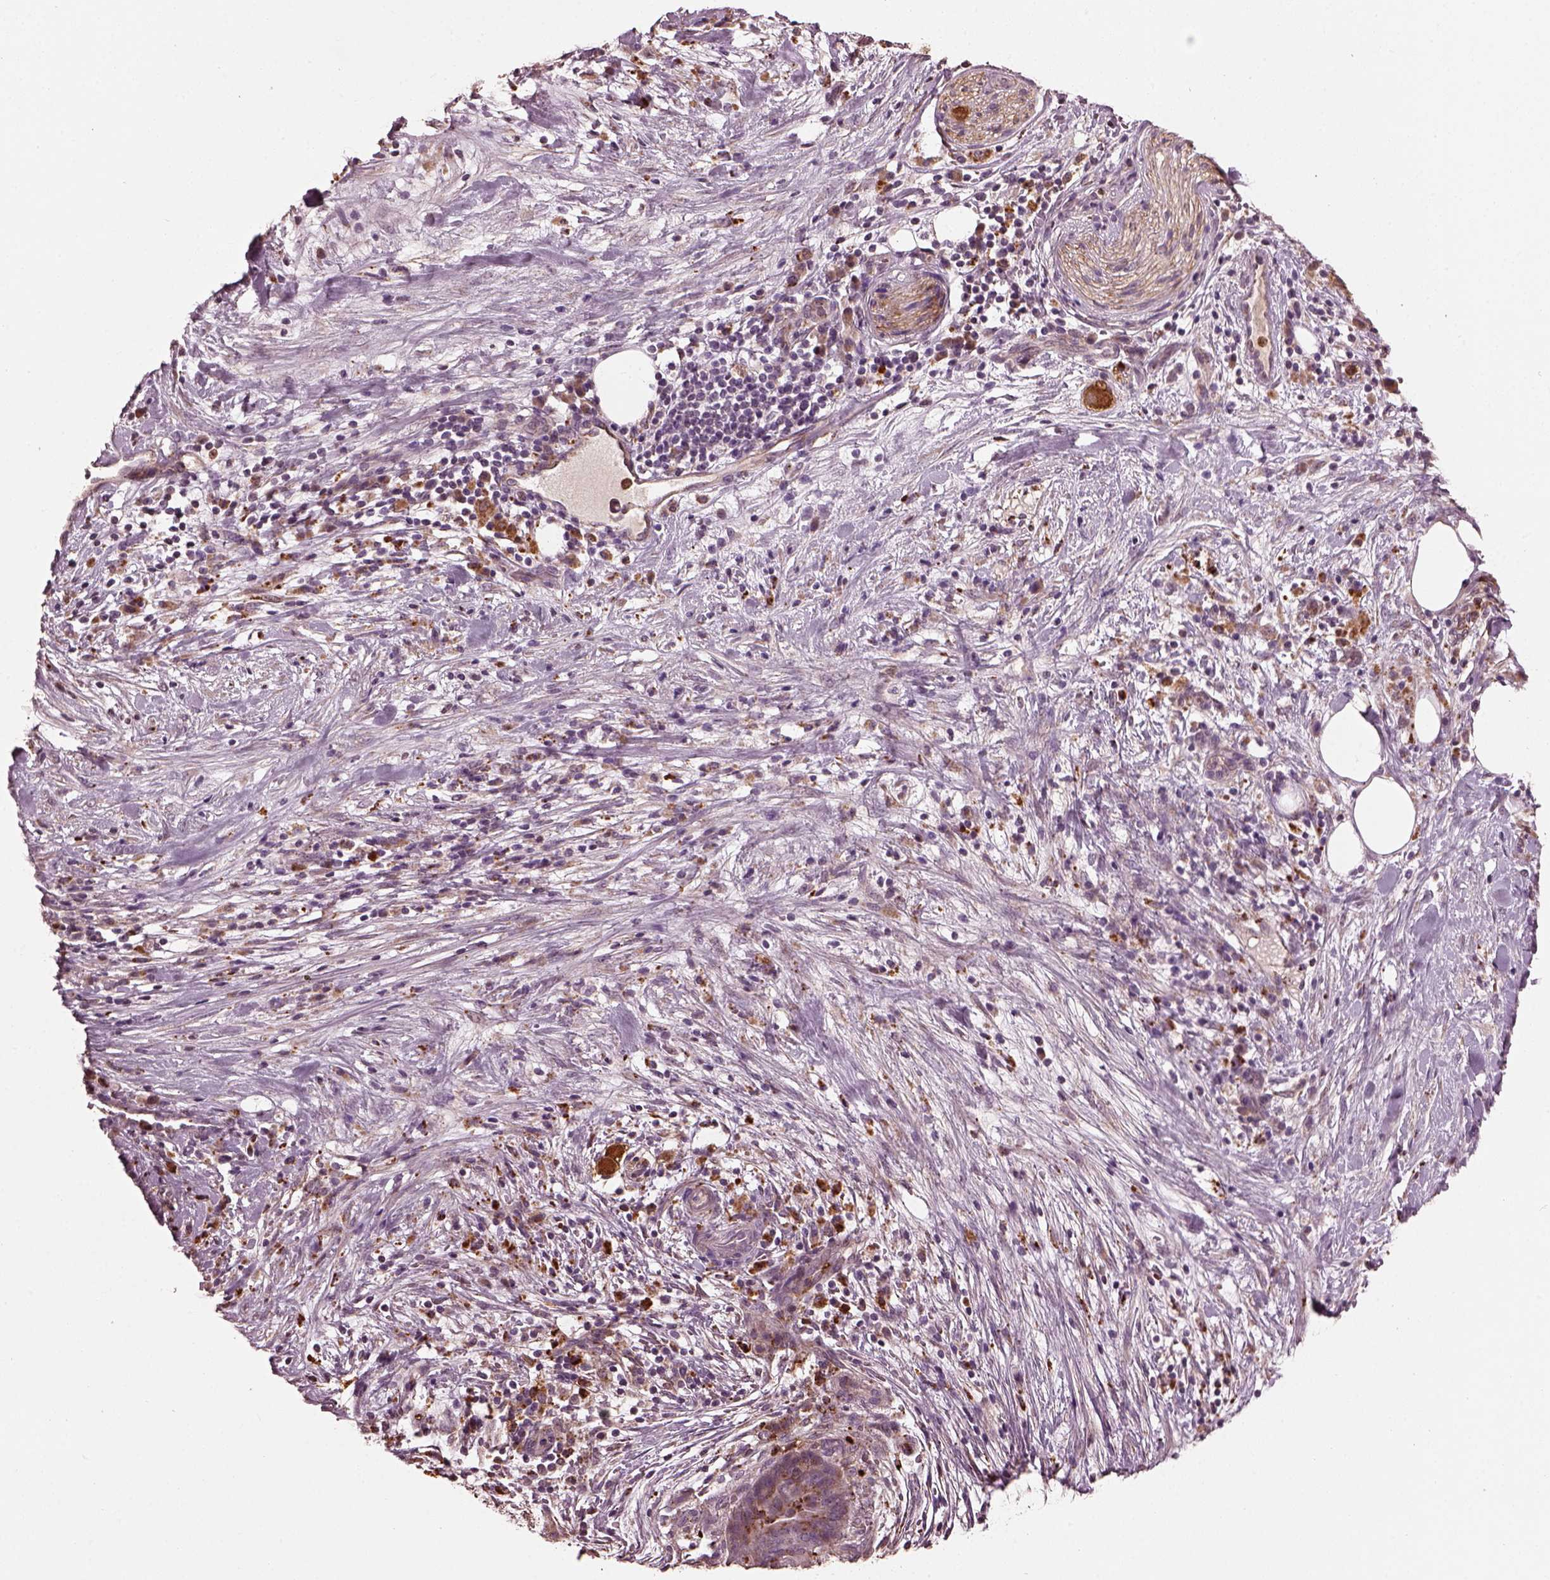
{"staining": {"intensity": "weak", "quantity": ">75%", "location": "cytoplasmic/membranous"}, "tissue": "pancreatic cancer", "cell_type": "Tumor cells", "image_type": "cancer", "snomed": [{"axis": "morphology", "description": "Adenocarcinoma, NOS"}, {"axis": "topography", "description": "Pancreas"}], "caption": "High-power microscopy captured an IHC histopathology image of pancreatic cancer (adenocarcinoma), revealing weak cytoplasmic/membranous staining in approximately >75% of tumor cells. Ihc stains the protein of interest in brown and the nuclei are stained blue.", "gene": "RUFY3", "patient": {"sex": "male", "age": 44}}